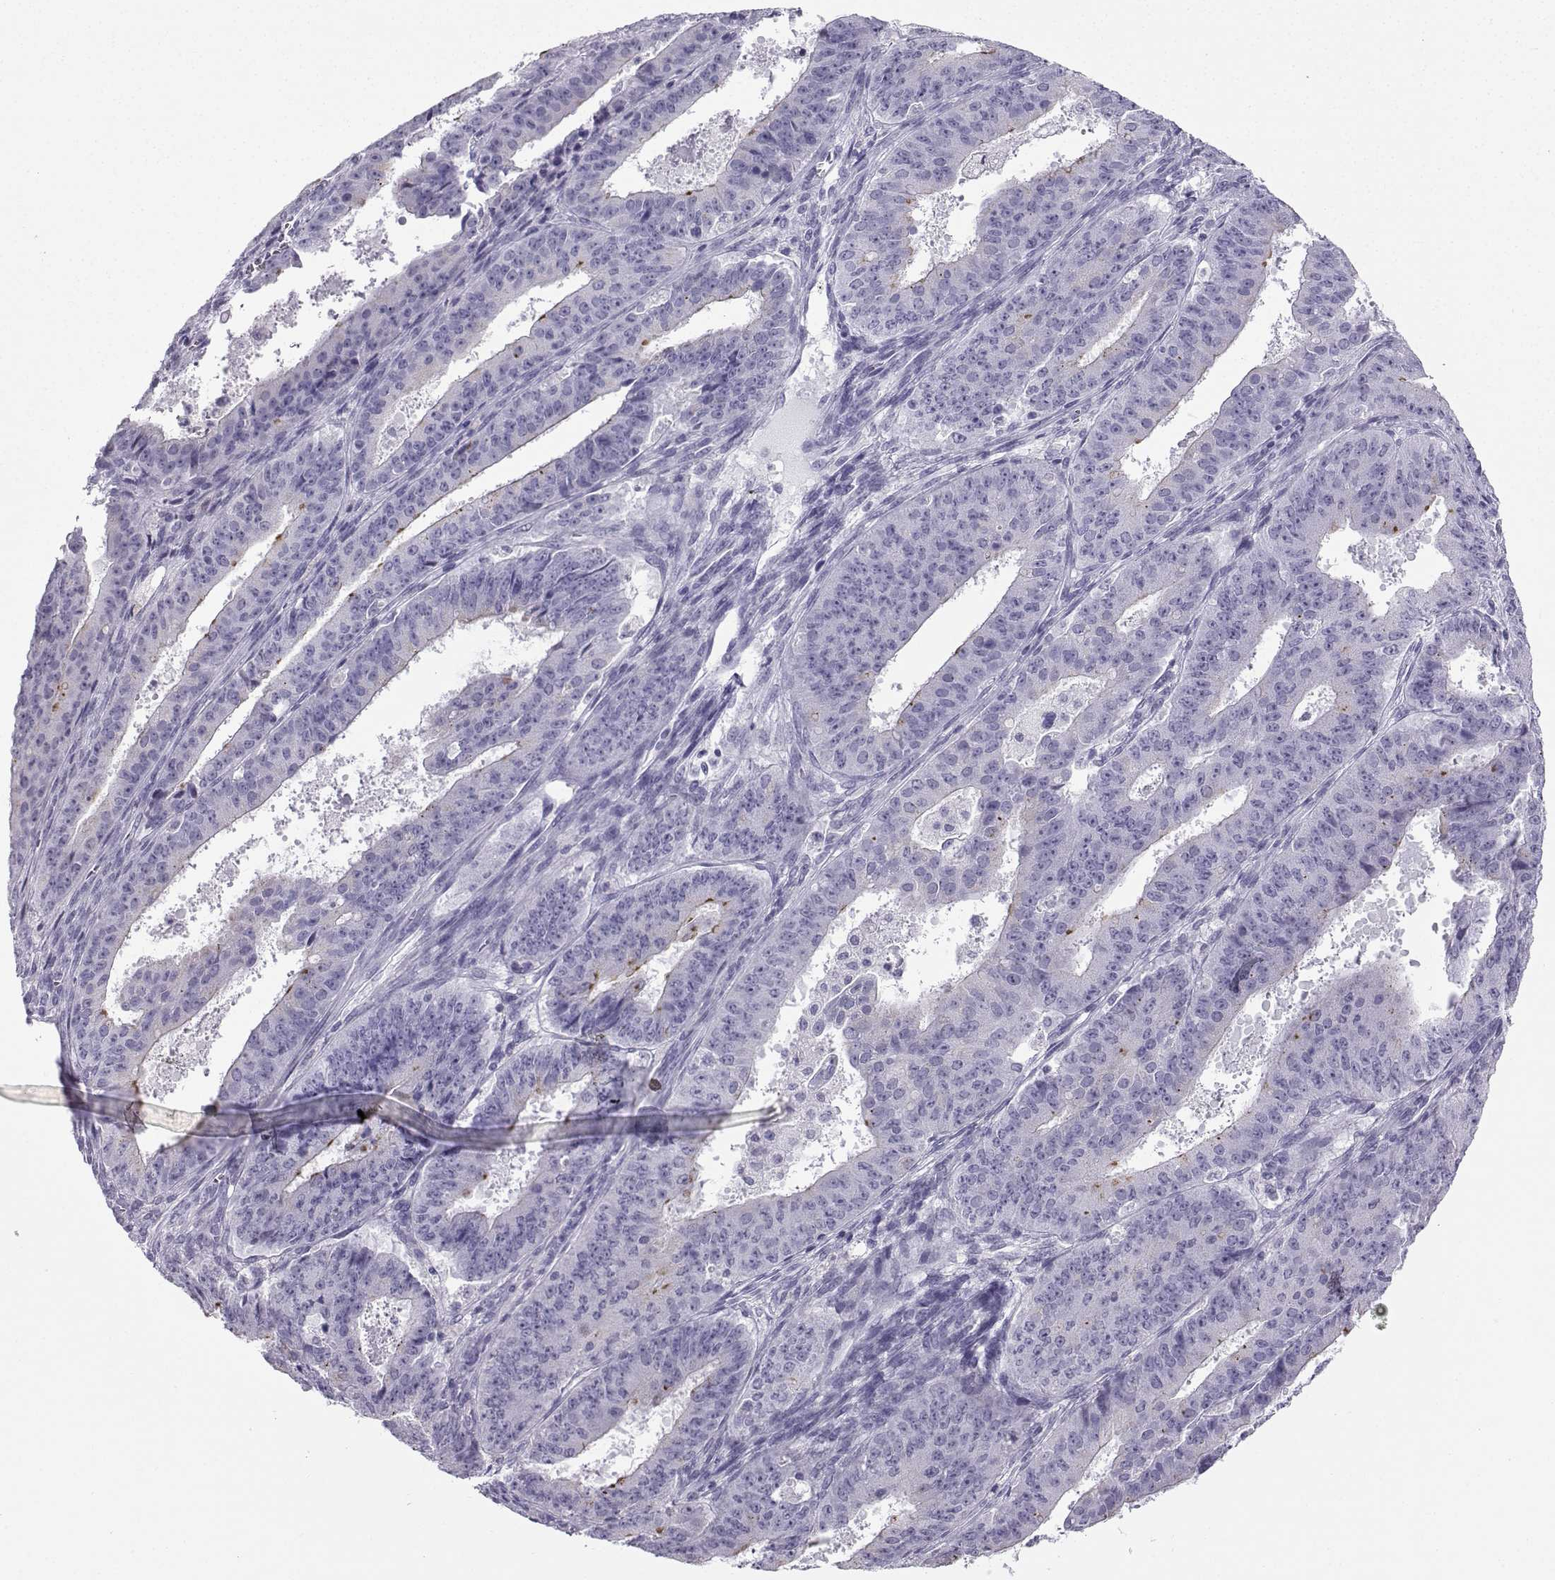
{"staining": {"intensity": "negative", "quantity": "none", "location": "none"}, "tissue": "ovarian cancer", "cell_type": "Tumor cells", "image_type": "cancer", "snomed": [{"axis": "morphology", "description": "Carcinoma, endometroid"}, {"axis": "topography", "description": "Ovary"}], "caption": "Histopathology image shows no significant protein positivity in tumor cells of ovarian cancer. (Stains: DAB (3,3'-diaminobenzidine) immunohistochemistry with hematoxylin counter stain, Microscopy: brightfield microscopy at high magnification).", "gene": "ZBTB8B", "patient": {"sex": "female", "age": 42}}